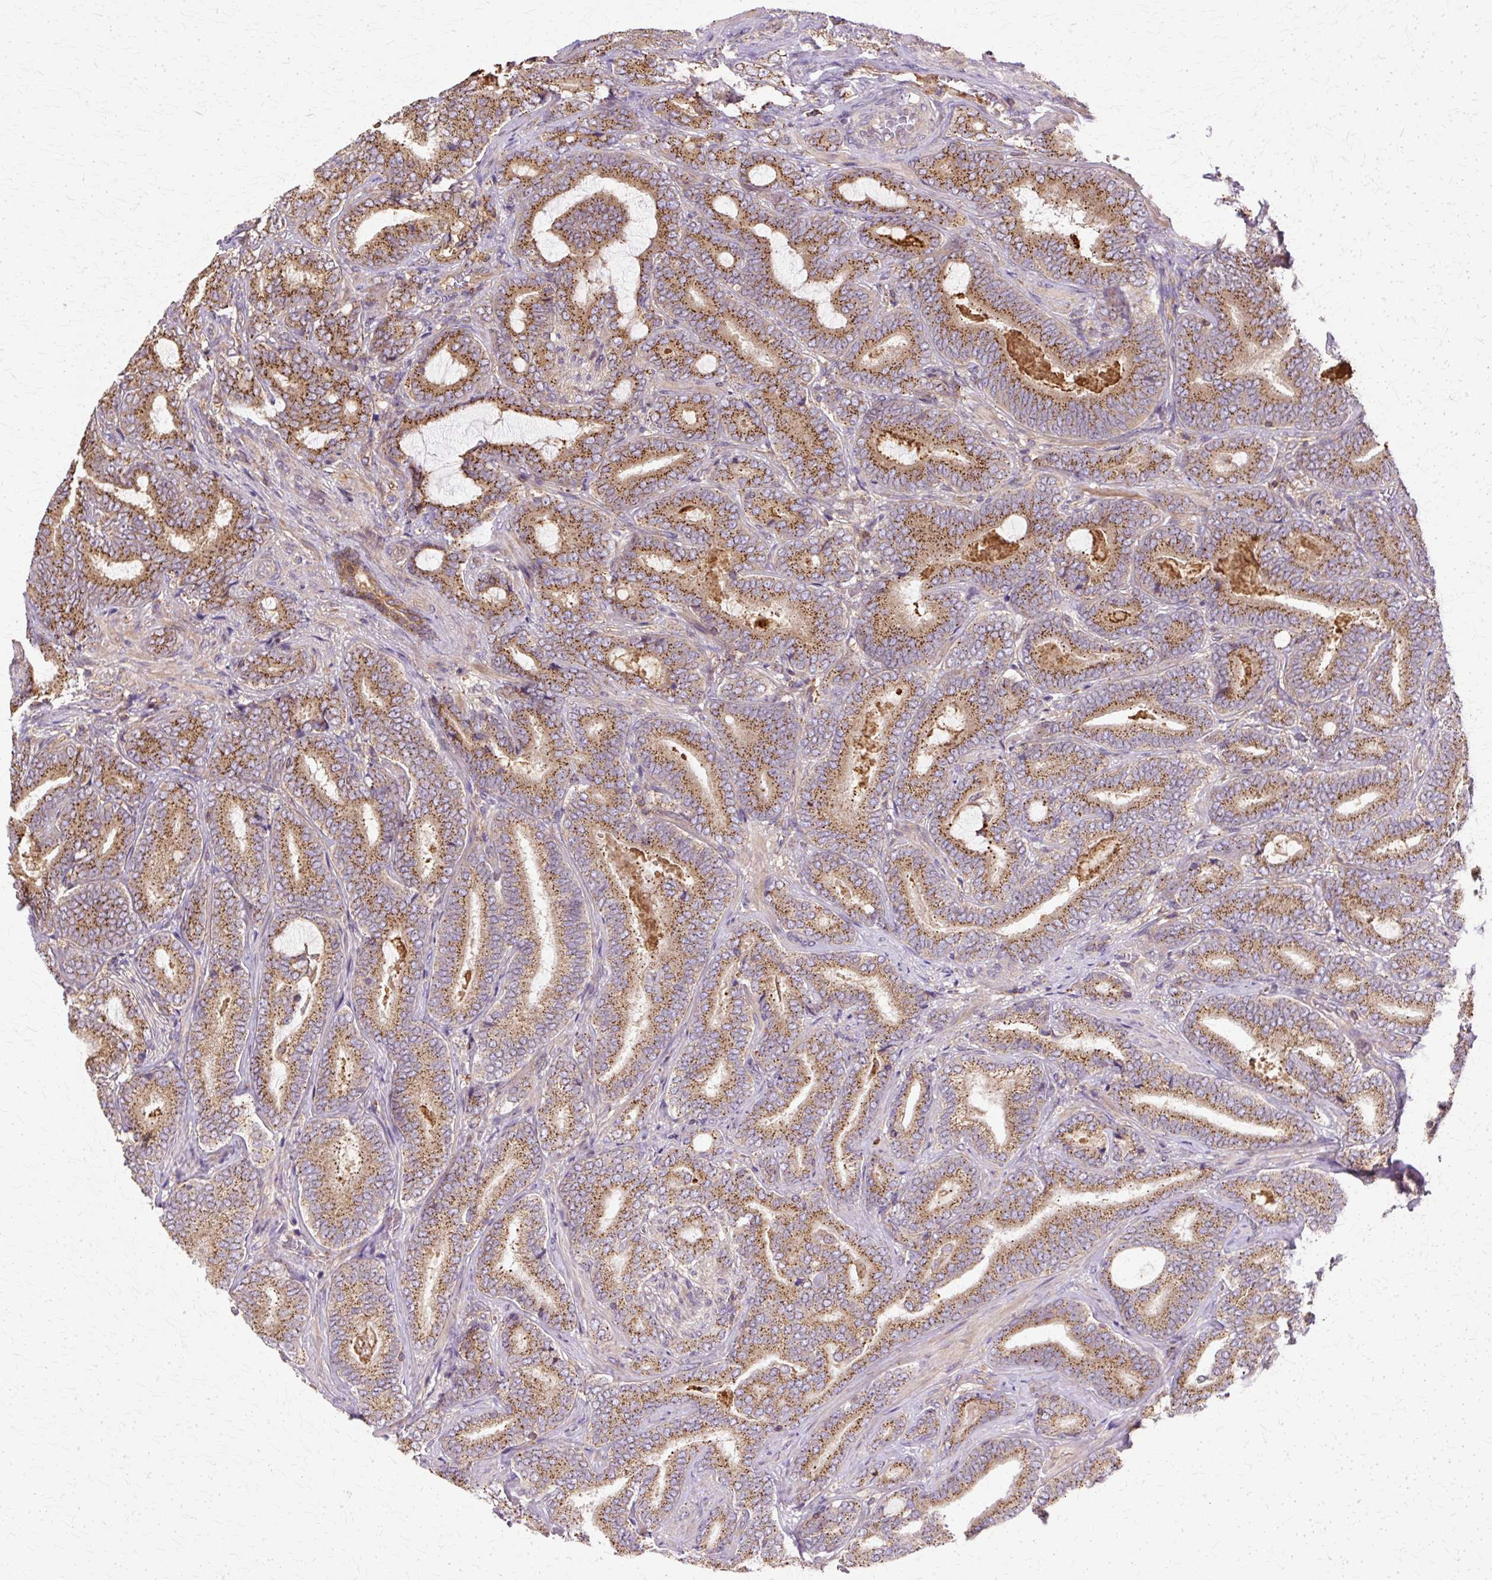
{"staining": {"intensity": "strong", "quantity": ">75%", "location": "cytoplasmic/membranous"}, "tissue": "prostate cancer", "cell_type": "Tumor cells", "image_type": "cancer", "snomed": [{"axis": "morphology", "description": "Adenocarcinoma, Low grade"}, {"axis": "topography", "description": "Prostate and seminal vesicle, NOS"}], "caption": "A brown stain labels strong cytoplasmic/membranous staining of a protein in human prostate cancer tumor cells. The staining was performed using DAB to visualize the protein expression in brown, while the nuclei were stained in blue with hematoxylin (Magnification: 20x).", "gene": "COPB1", "patient": {"sex": "male", "age": 61}}